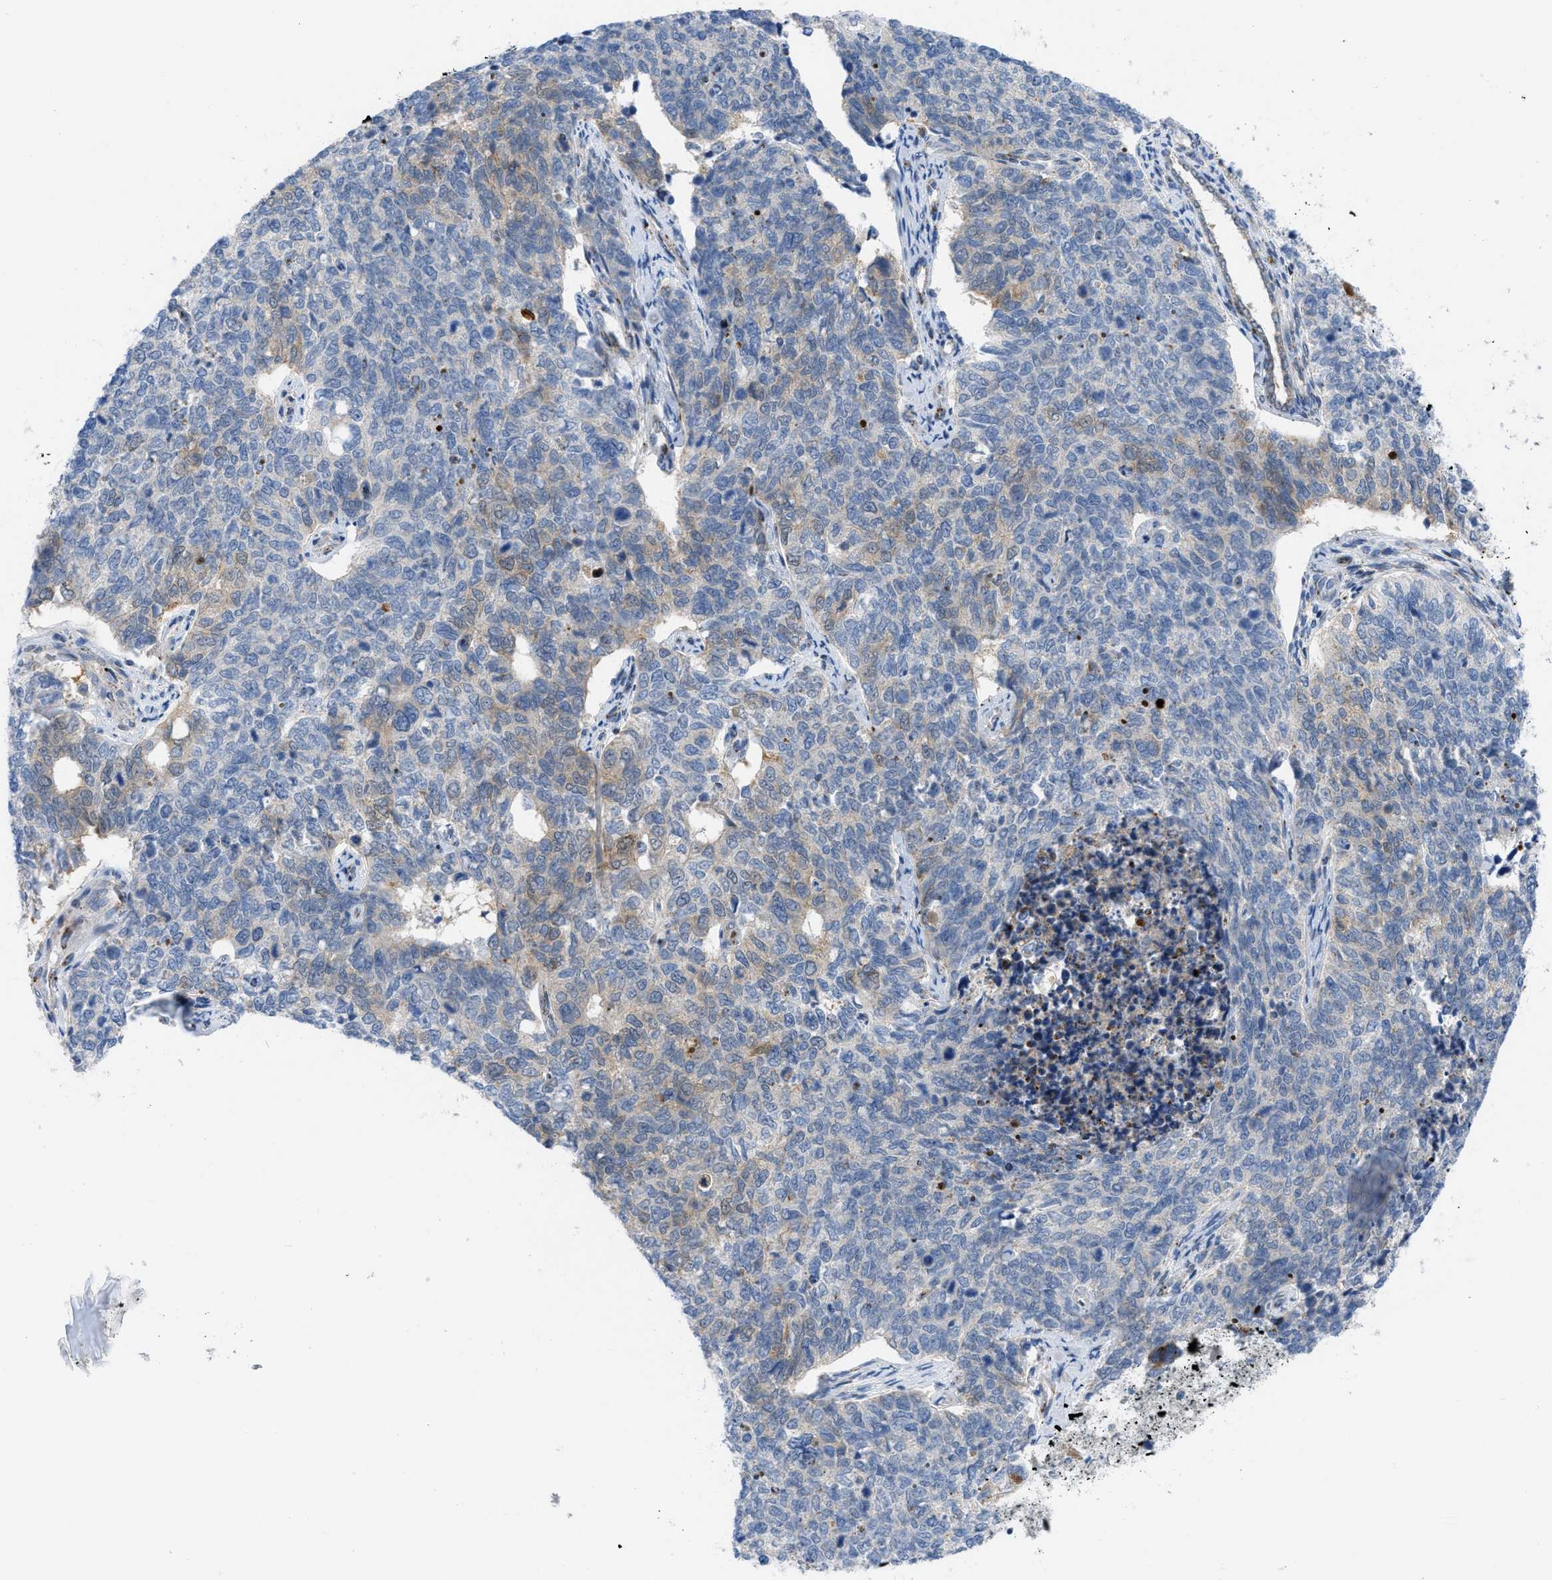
{"staining": {"intensity": "weak", "quantity": "25%-75%", "location": "cytoplasmic/membranous"}, "tissue": "cervical cancer", "cell_type": "Tumor cells", "image_type": "cancer", "snomed": [{"axis": "morphology", "description": "Squamous cell carcinoma, NOS"}, {"axis": "topography", "description": "Cervix"}], "caption": "A histopathology image of cervical cancer stained for a protein exhibits weak cytoplasmic/membranous brown staining in tumor cells.", "gene": "RBBP9", "patient": {"sex": "female", "age": 63}}